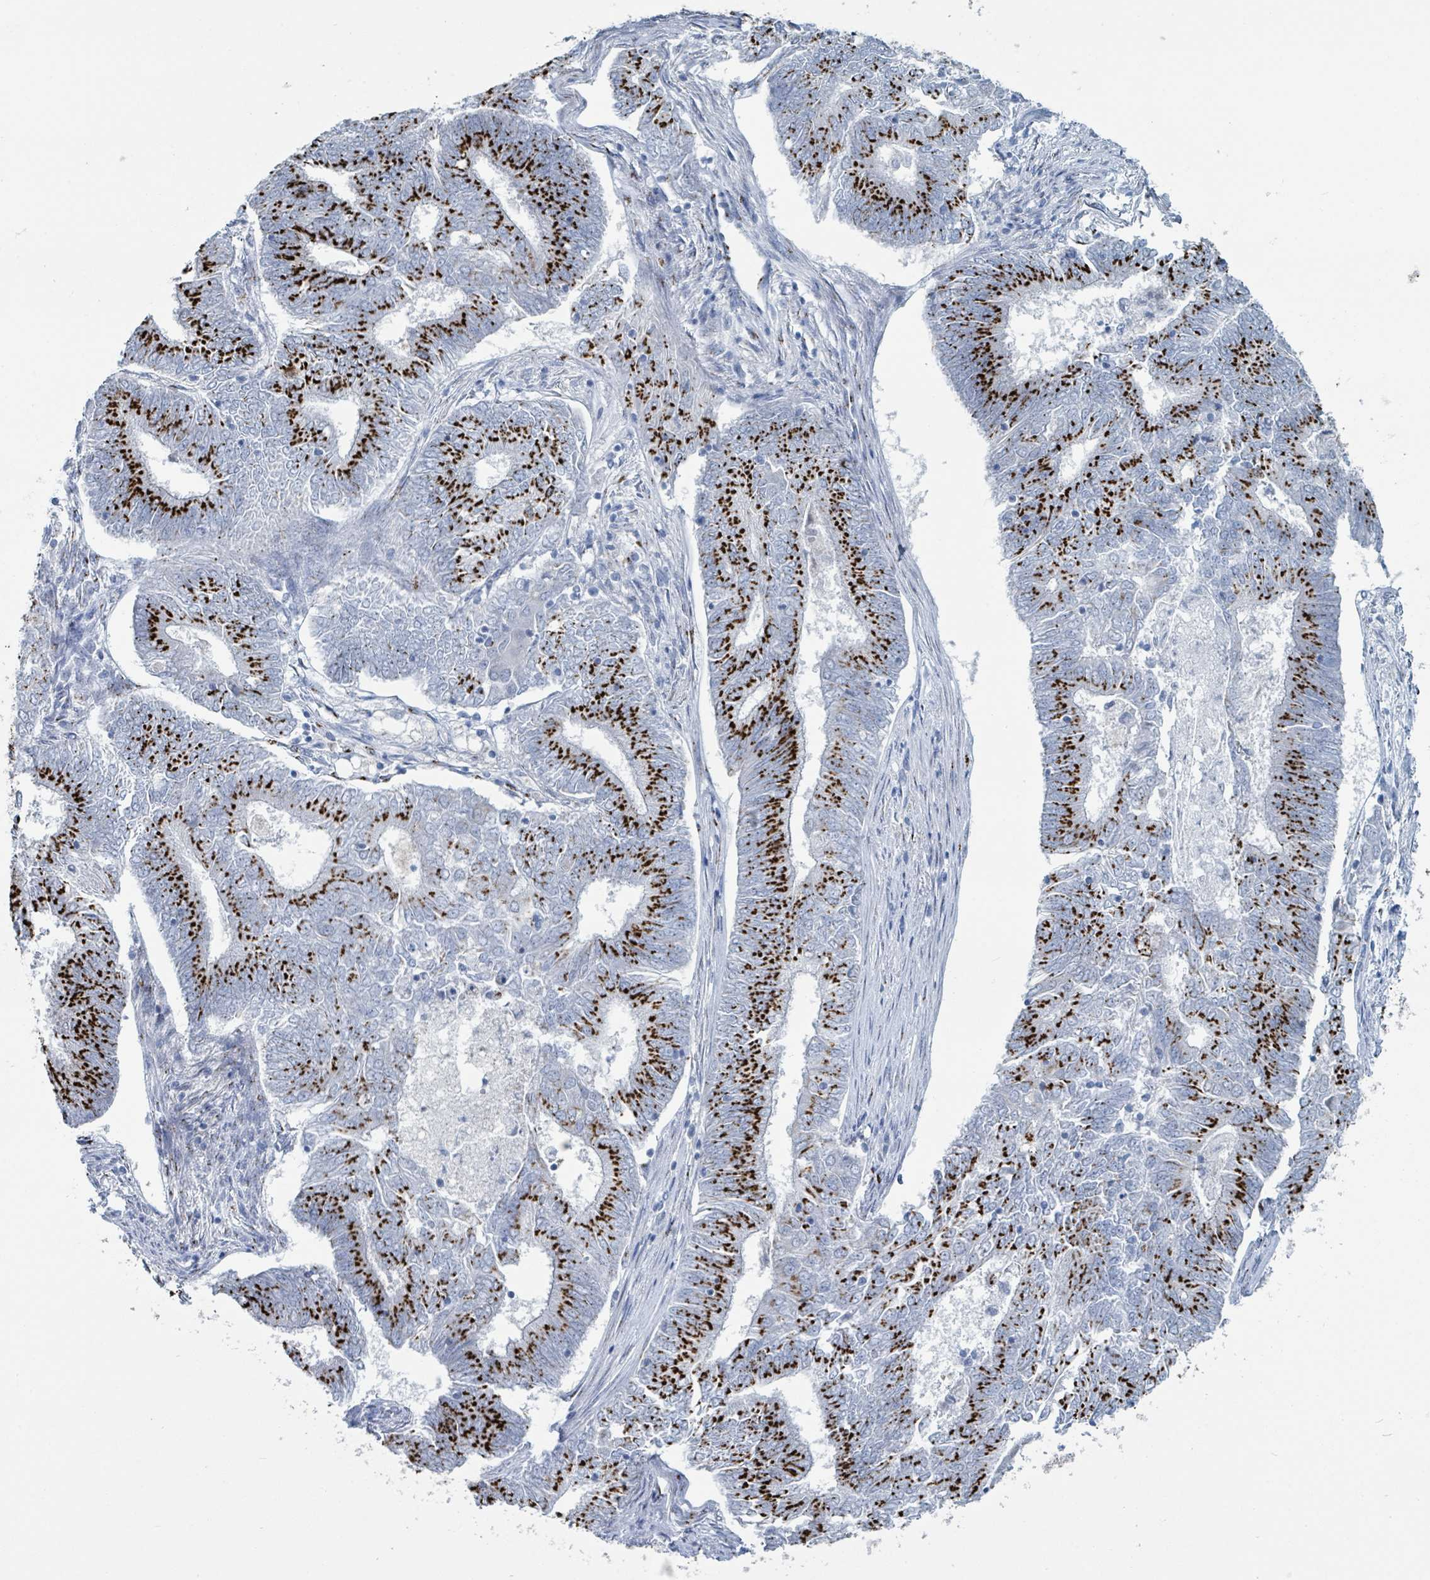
{"staining": {"intensity": "strong", "quantity": "25%-75%", "location": "cytoplasmic/membranous"}, "tissue": "endometrial cancer", "cell_type": "Tumor cells", "image_type": "cancer", "snomed": [{"axis": "morphology", "description": "Adenocarcinoma, NOS"}, {"axis": "topography", "description": "Endometrium"}], "caption": "Endometrial adenocarcinoma tissue displays strong cytoplasmic/membranous expression in about 25%-75% of tumor cells (DAB IHC with brightfield microscopy, high magnification).", "gene": "DCAF5", "patient": {"sex": "female", "age": 62}}